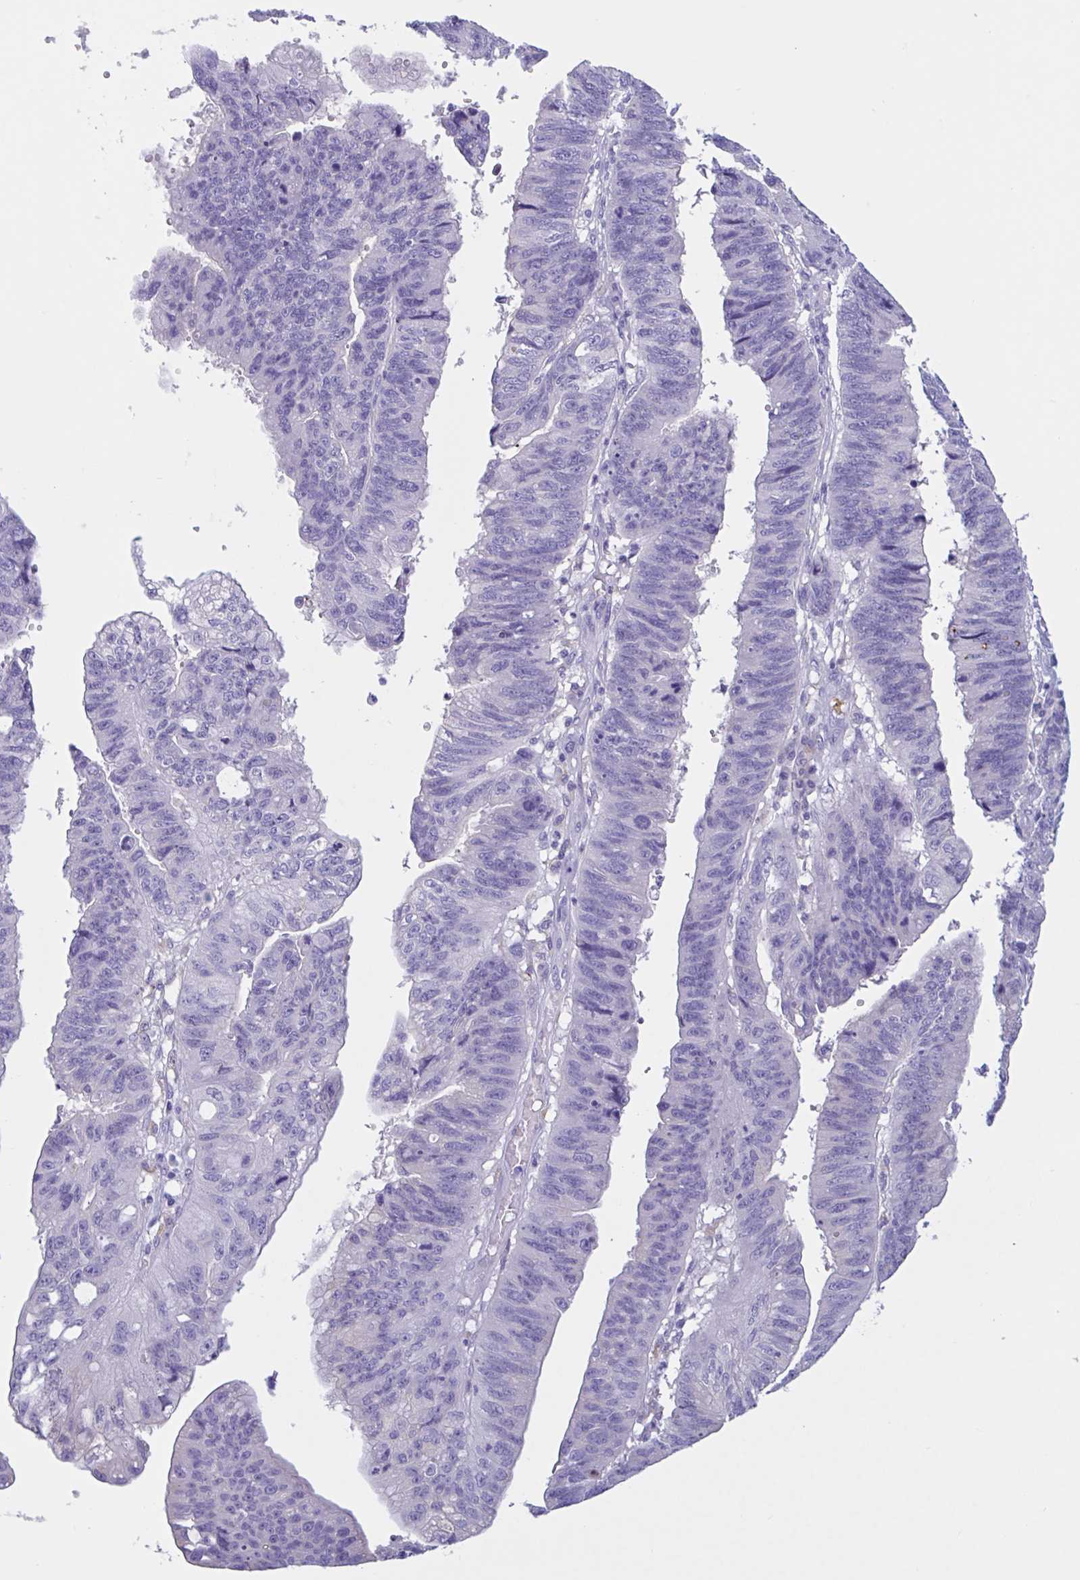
{"staining": {"intensity": "negative", "quantity": "none", "location": "none"}, "tissue": "stomach cancer", "cell_type": "Tumor cells", "image_type": "cancer", "snomed": [{"axis": "morphology", "description": "Adenocarcinoma, NOS"}, {"axis": "topography", "description": "Stomach"}], "caption": "High magnification brightfield microscopy of stomach cancer stained with DAB (3,3'-diaminobenzidine) (brown) and counterstained with hematoxylin (blue): tumor cells show no significant positivity. The staining is performed using DAB (3,3'-diaminobenzidine) brown chromogen with nuclei counter-stained in using hematoxylin.", "gene": "RPL22L1", "patient": {"sex": "male", "age": 59}}